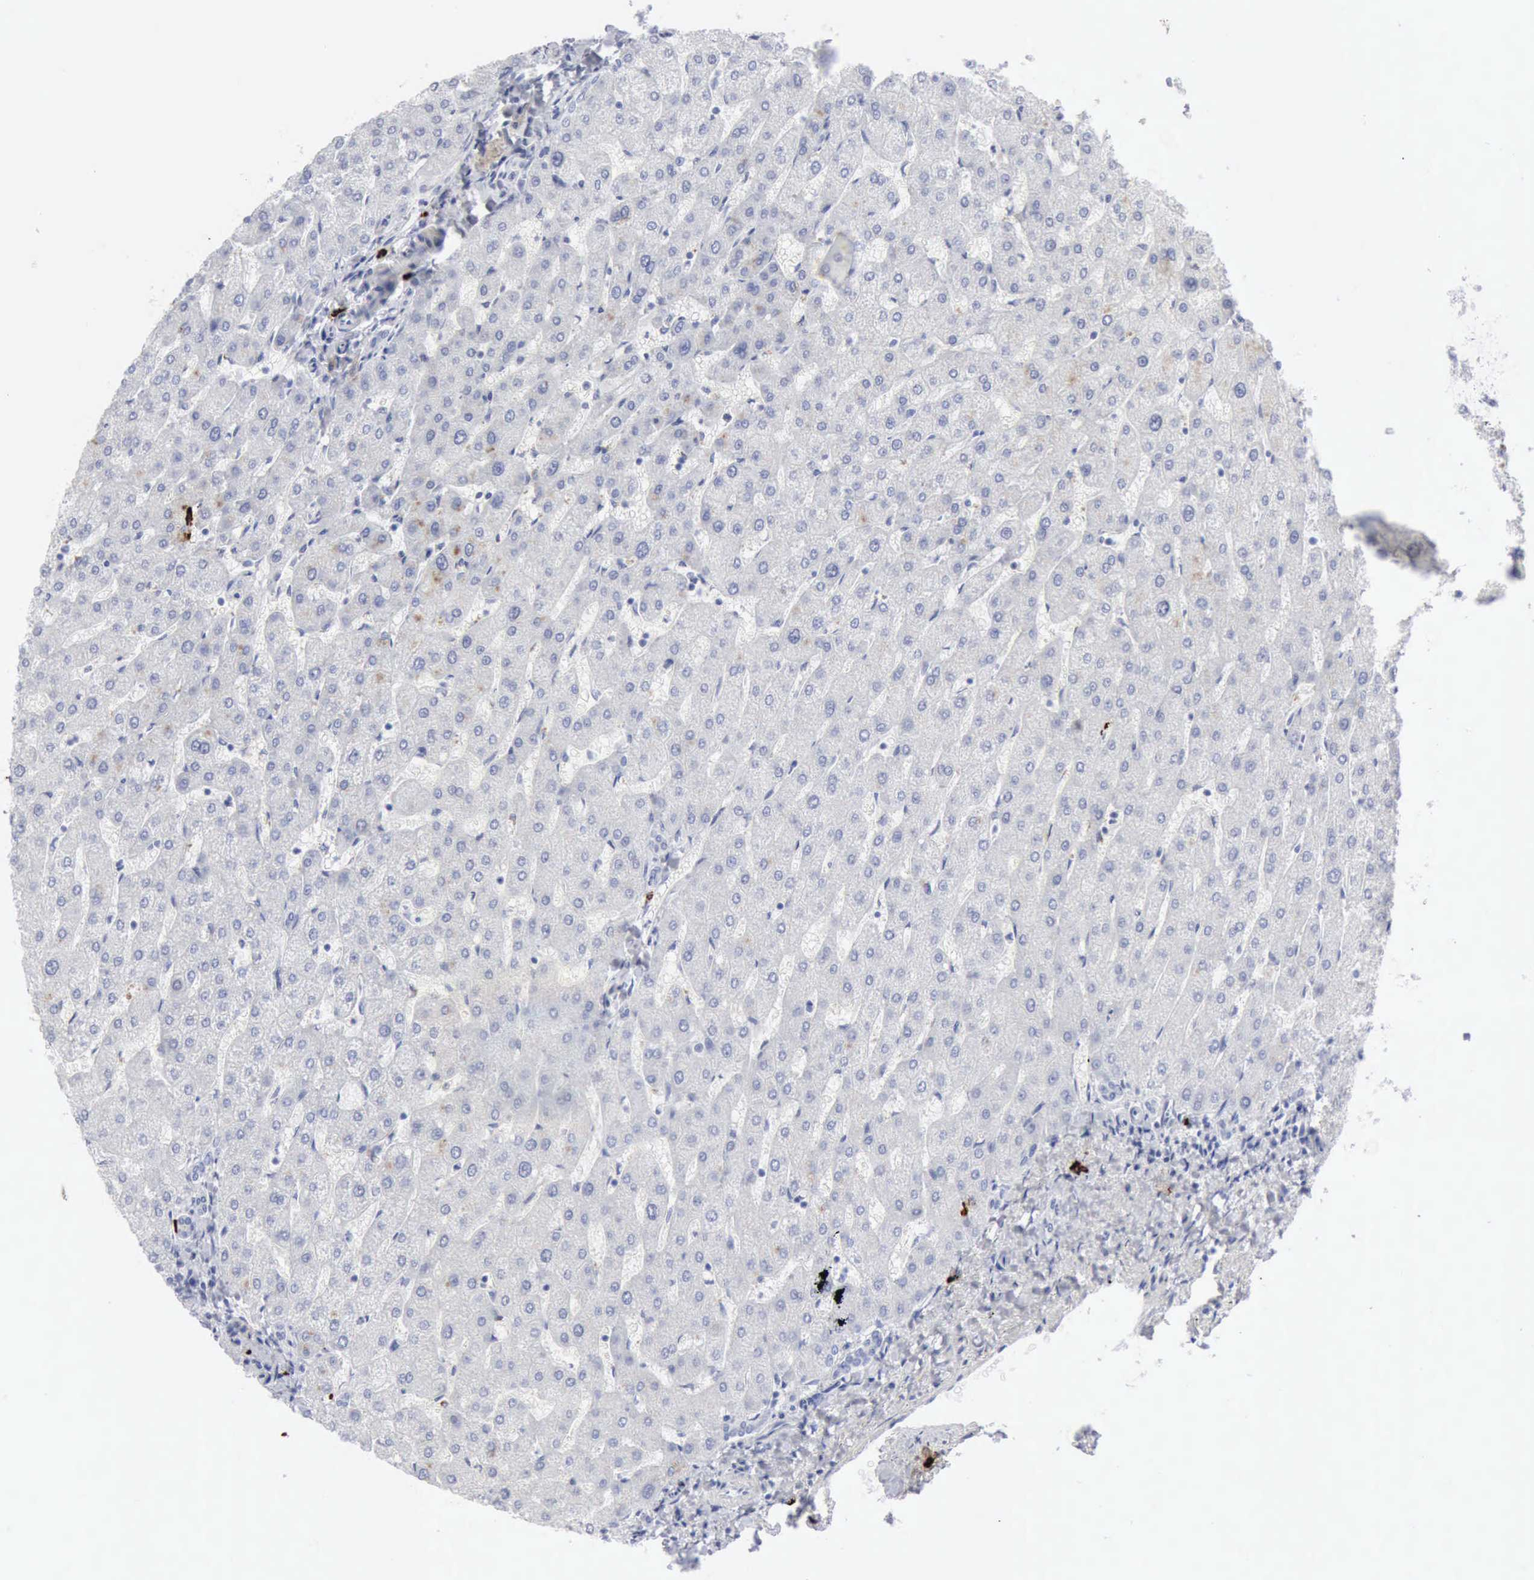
{"staining": {"intensity": "negative", "quantity": "none", "location": "none"}, "tissue": "liver", "cell_type": "Cholangiocytes", "image_type": "normal", "snomed": [{"axis": "morphology", "description": "Normal tissue, NOS"}, {"axis": "topography", "description": "Liver"}], "caption": "Cholangiocytes show no significant expression in benign liver. The staining is performed using DAB brown chromogen with nuclei counter-stained in using hematoxylin.", "gene": "CMA1", "patient": {"sex": "male", "age": 67}}